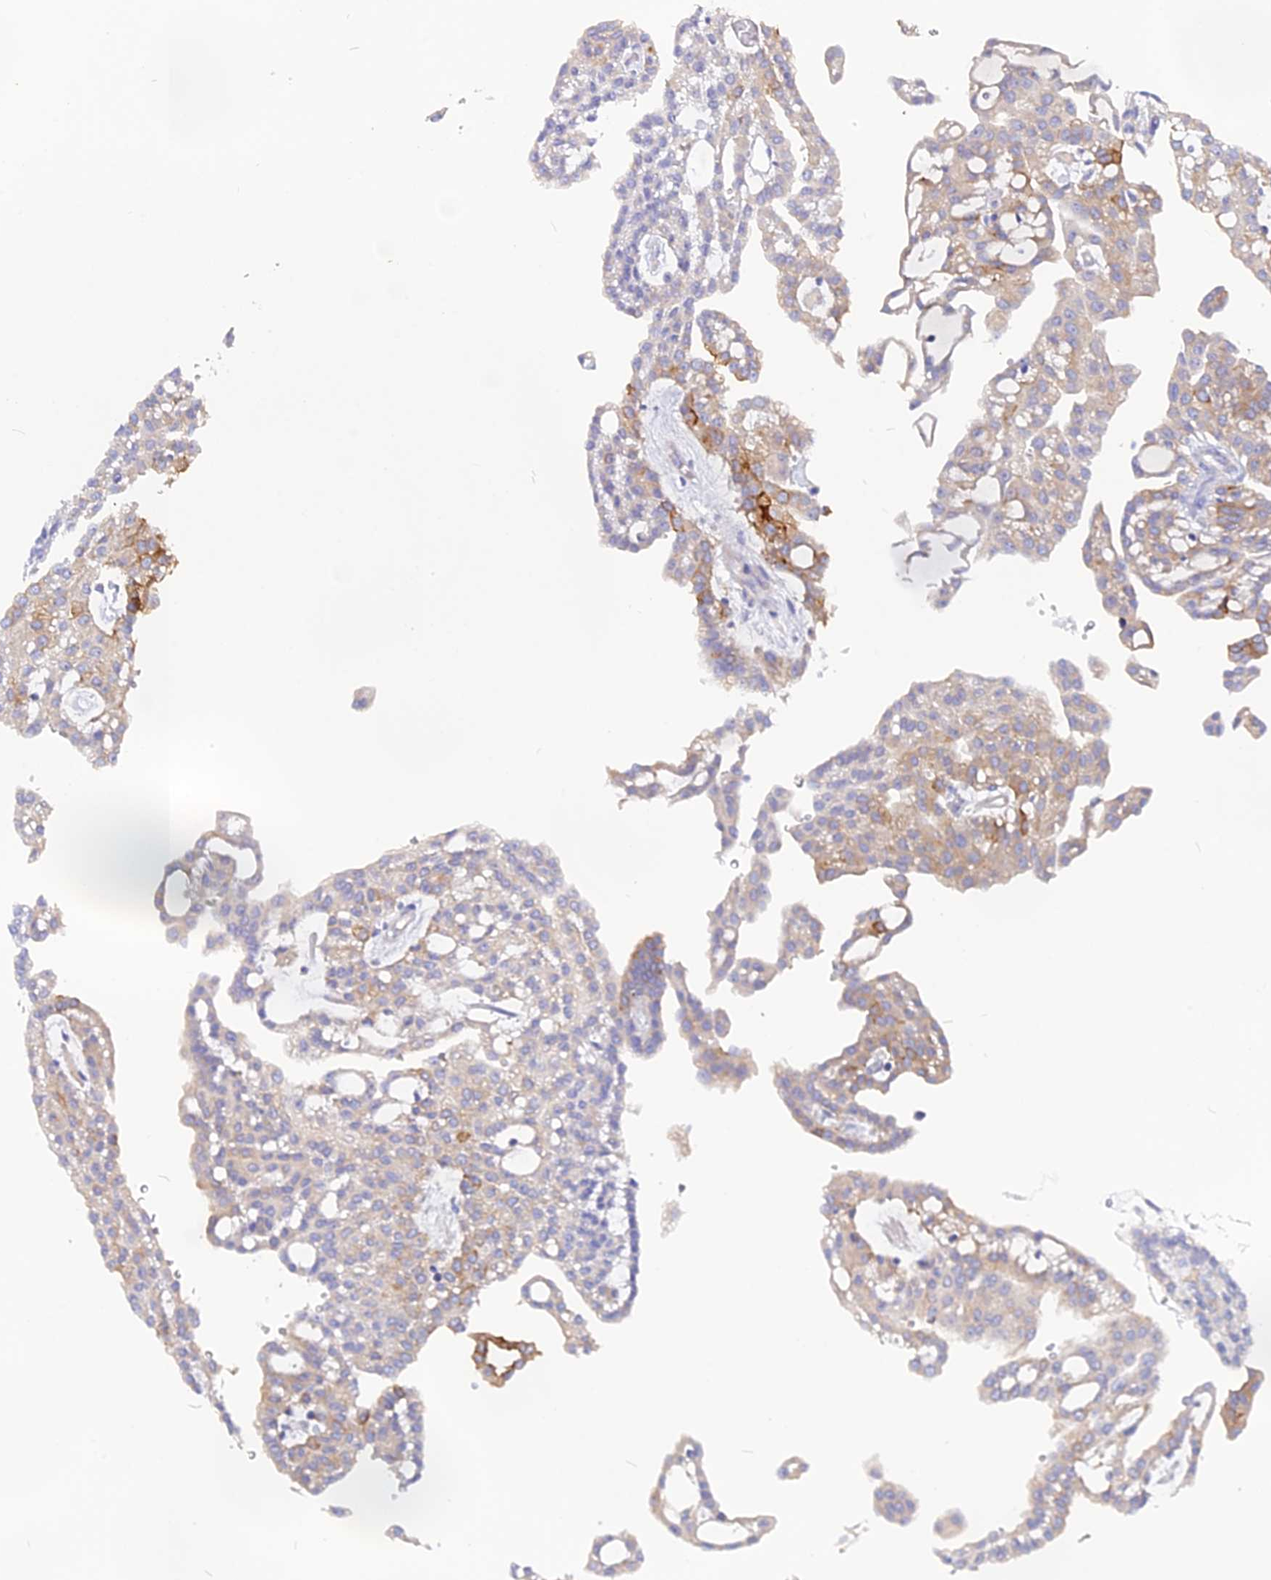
{"staining": {"intensity": "weak", "quantity": "<25%", "location": "cytoplasmic/membranous"}, "tissue": "renal cancer", "cell_type": "Tumor cells", "image_type": "cancer", "snomed": [{"axis": "morphology", "description": "Adenocarcinoma, NOS"}, {"axis": "topography", "description": "Kidney"}], "caption": "Photomicrograph shows no protein staining in tumor cells of renal adenocarcinoma tissue.", "gene": "TENT4B", "patient": {"sex": "male", "age": 63}}